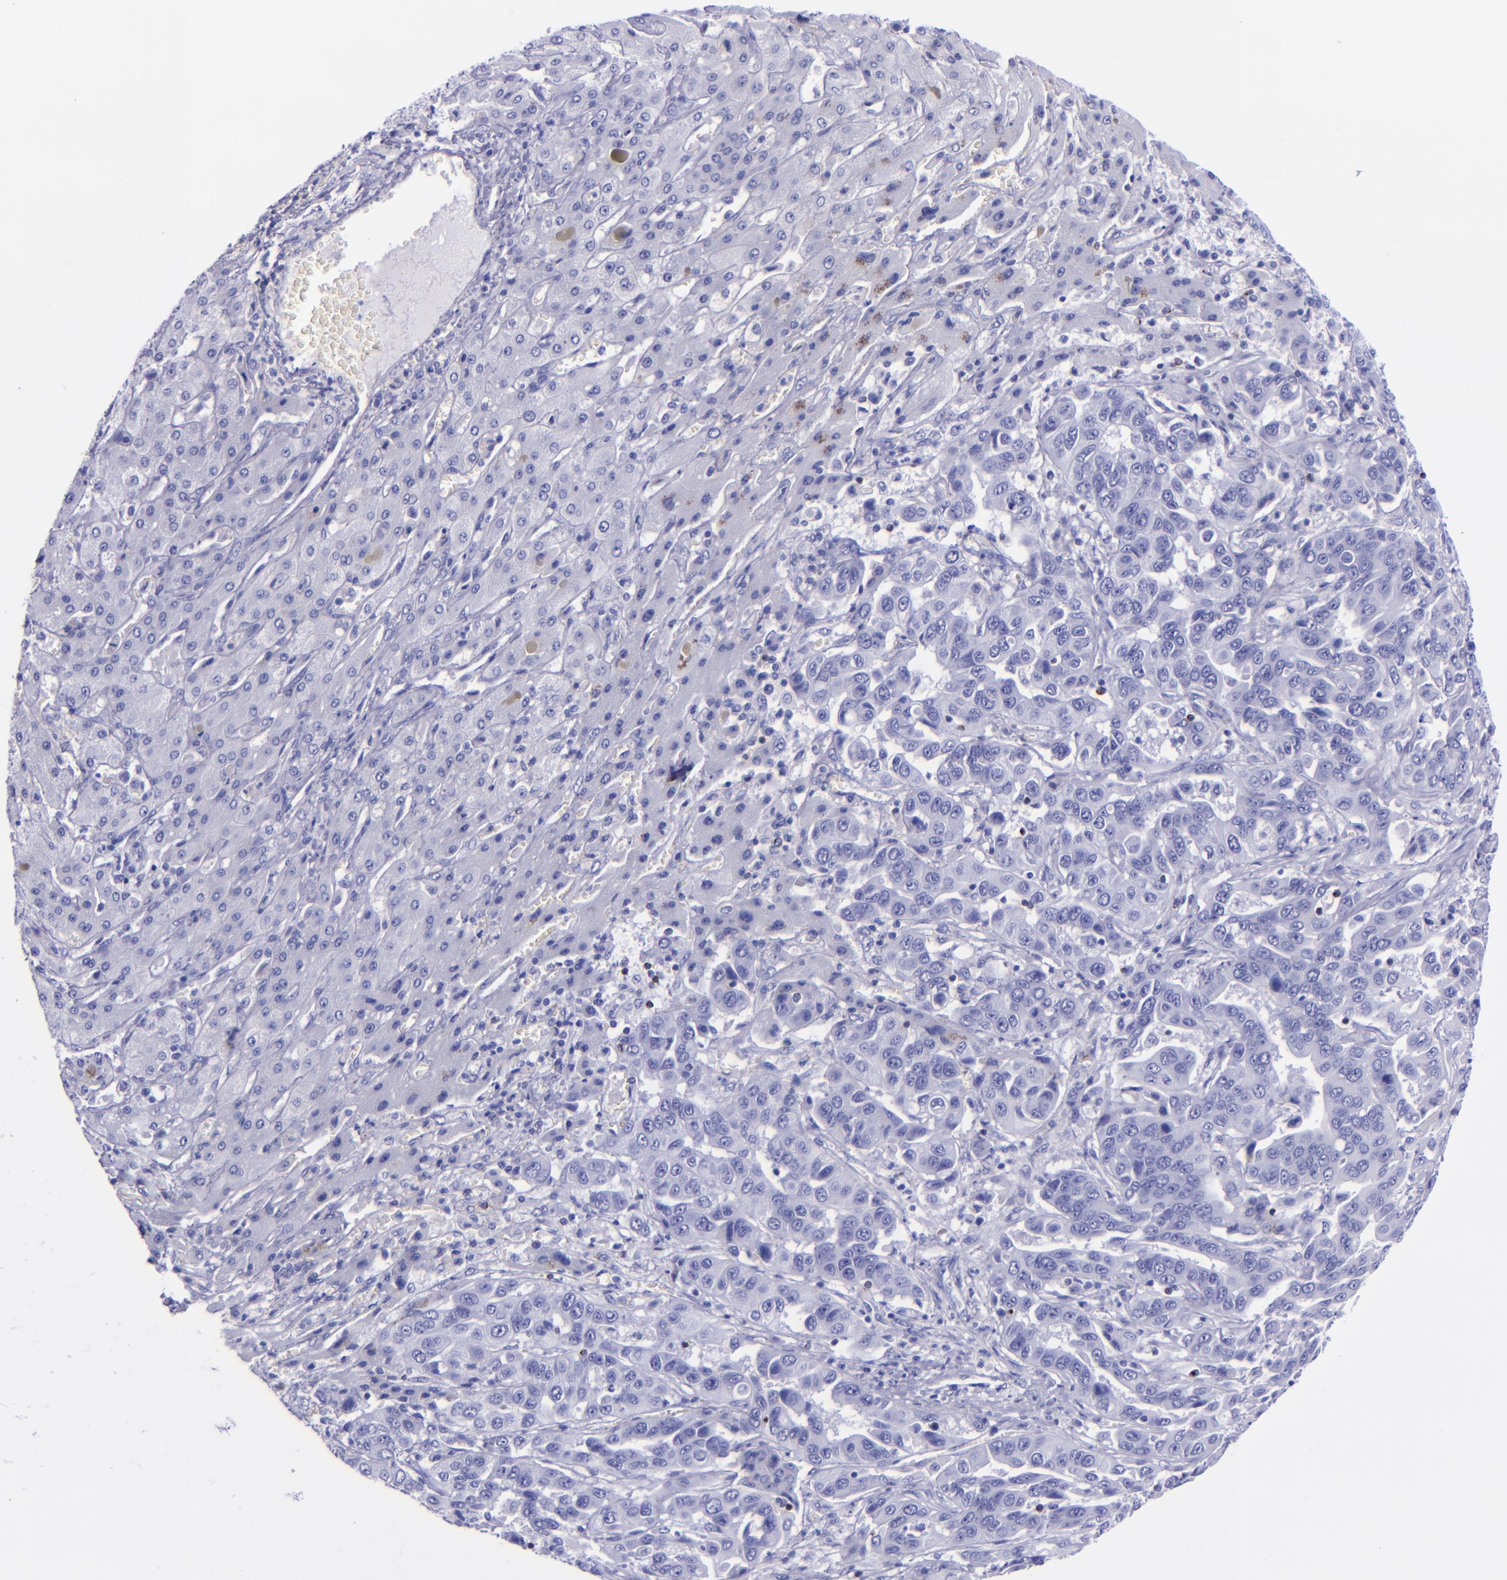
{"staining": {"intensity": "weak", "quantity": "<25%", "location": "cytoplasmic/membranous"}, "tissue": "liver cancer", "cell_type": "Tumor cells", "image_type": "cancer", "snomed": [{"axis": "morphology", "description": "Cholangiocarcinoma"}, {"axis": "topography", "description": "Liver"}], "caption": "Human cholangiocarcinoma (liver) stained for a protein using immunohistochemistry (IHC) demonstrates no positivity in tumor cells.", "gene": "LAG3", "patient": {"sex": "female", "age": 52}}